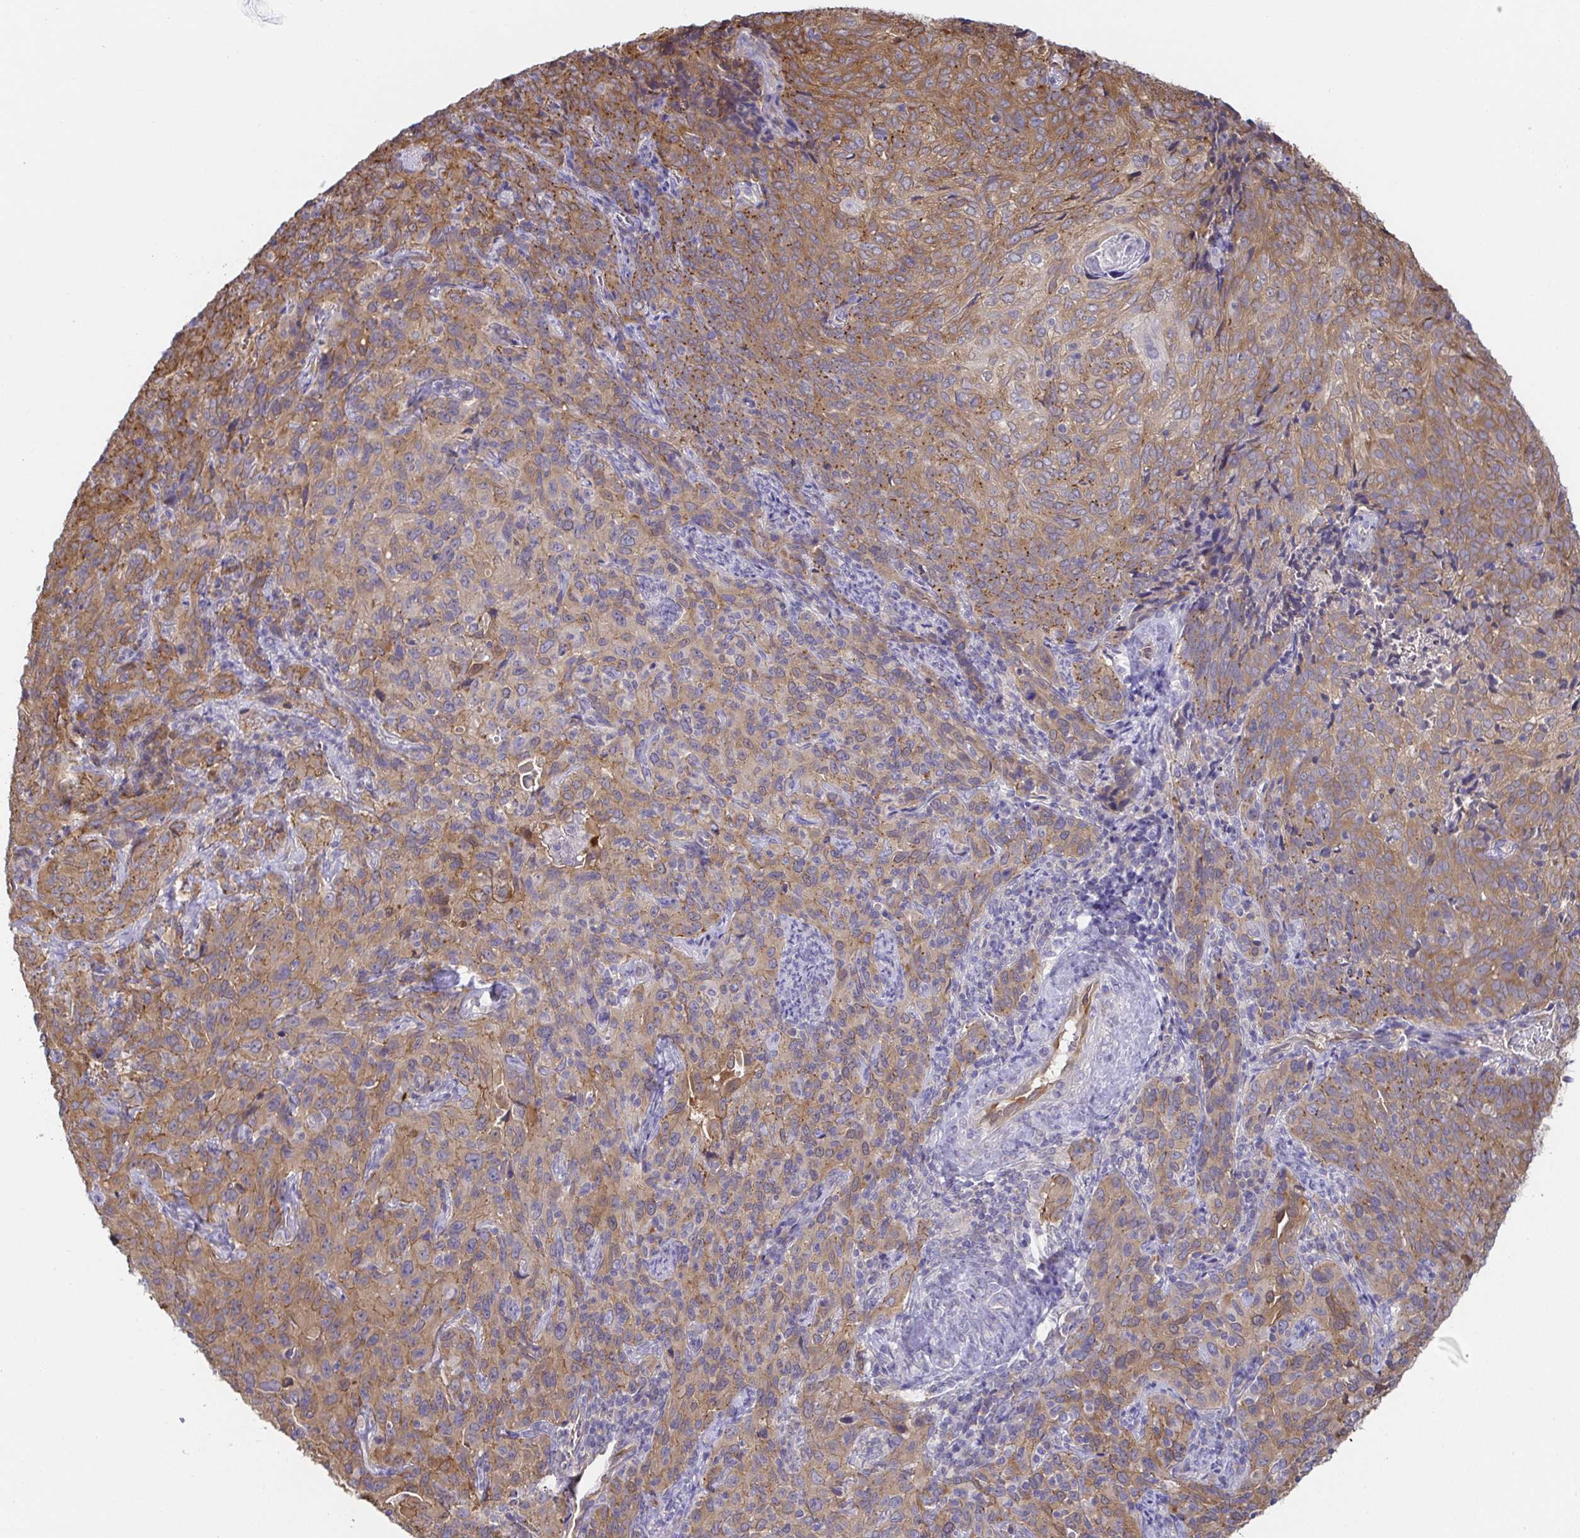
{"staining": {"intensity": "weak", "quantity": ">75%", "location": "cytoplasmic/membranous"}, "tissue": "cervical cancer", "cell_type": "Tumor cells", "image_type": "cancer", "snomed": [{"axis": "morphology", "description": "Squamous cell carcinoma, NOS"}, {"axis": "topography", "description": "Cervix"}], "caption": "This image demonstrates immunohistochemistry (IHC) staining of human cervical cancer, with low weak cytoplasmic/membranous expression in about >75% of tumor cells.", "gene": "EIF3D", "patient": {"sex": "female", "age": 51}}